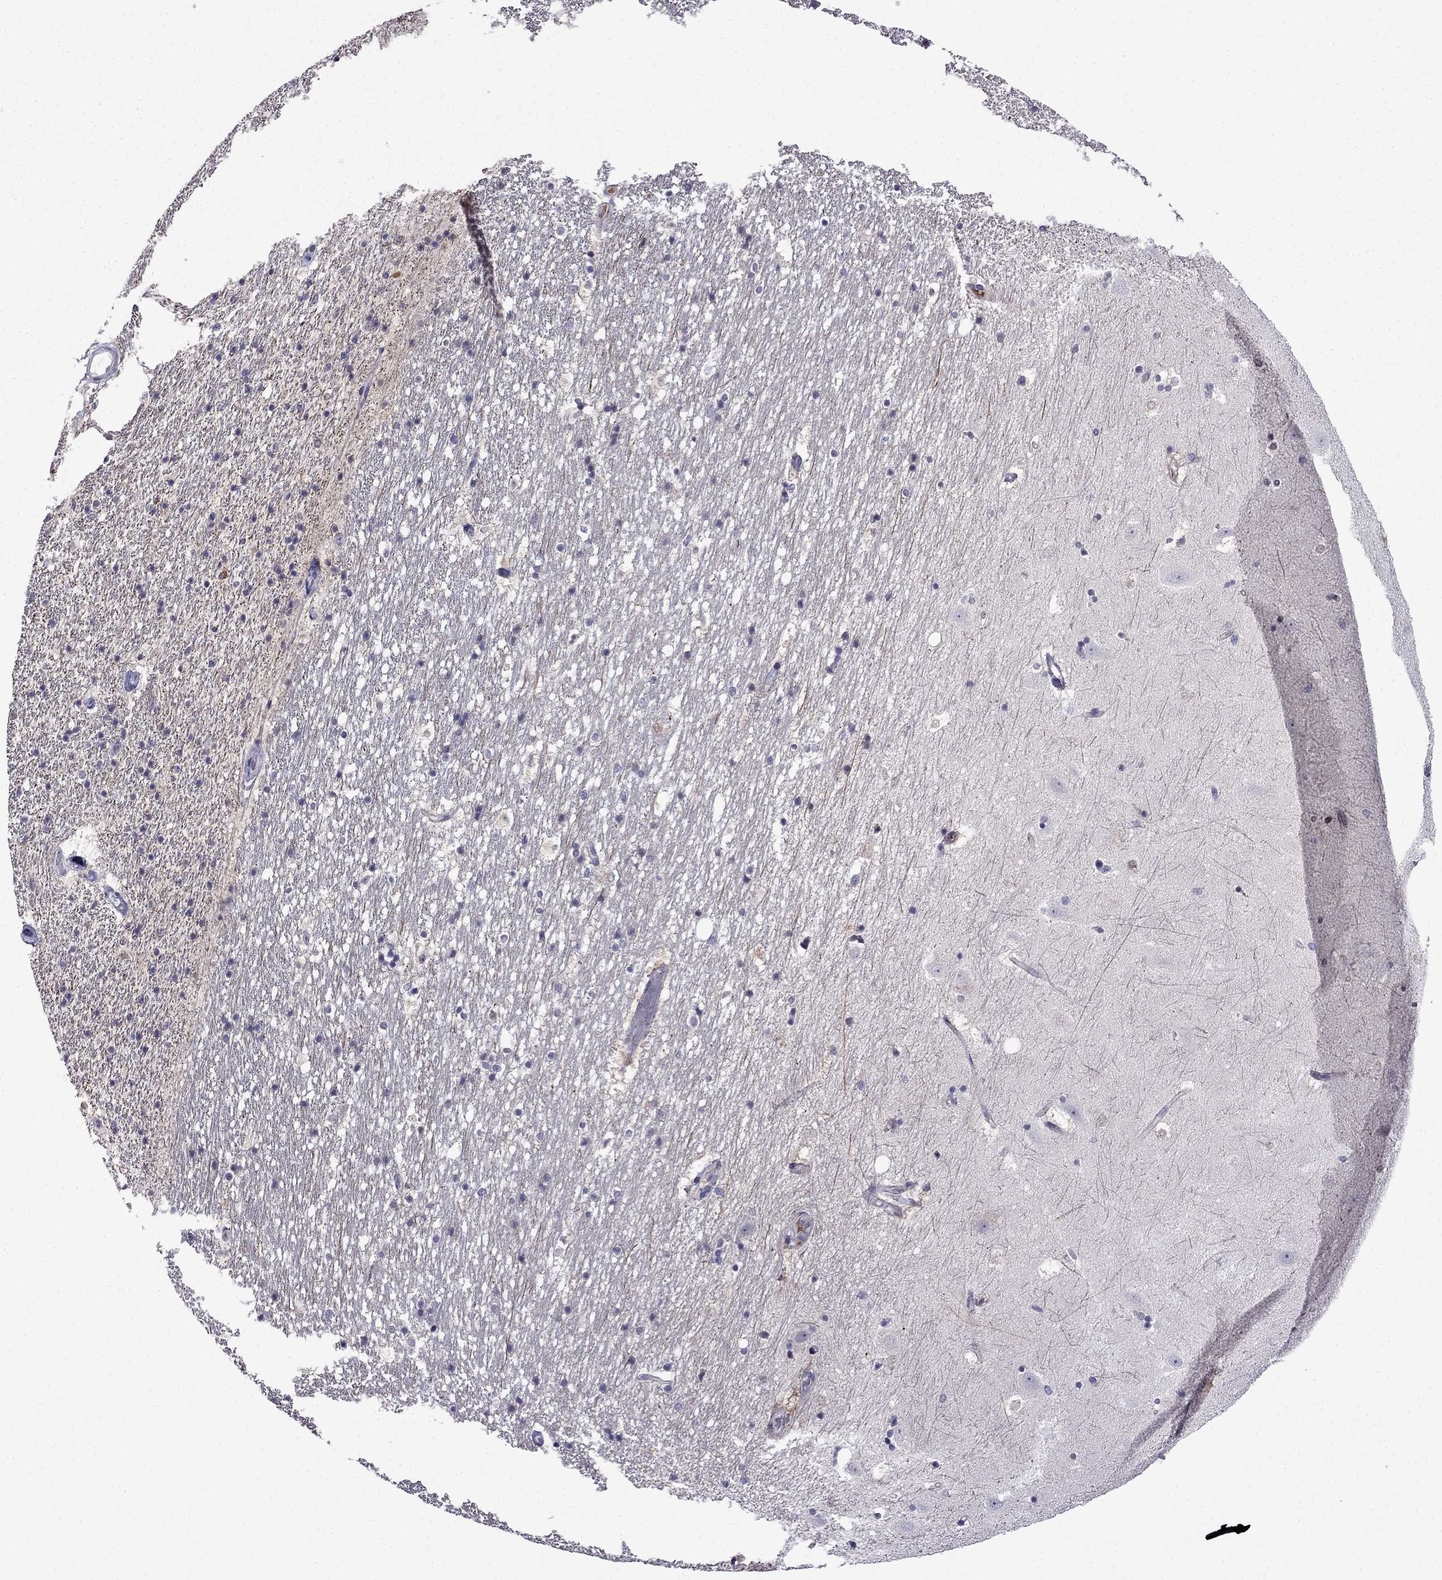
{"staining": {"intensity": "negative", "quantity": "none", "location": "none"}, "tissue": "hippocampus", "cell_type": "Glial cells", "image_type": "normal", "snomed": [{"axis": "morphology", "description": "Normal tissue, NOS"}, {"axis": "topography", "description": "Hippocampus"}], "caption": "An immunohistochemistry (IHC) image of unremarkable hippocampus is shown. There is no staining in glial cells of hippocampus.", "gene": "PI16", "patient": {"sex": "male", "age": 49}}